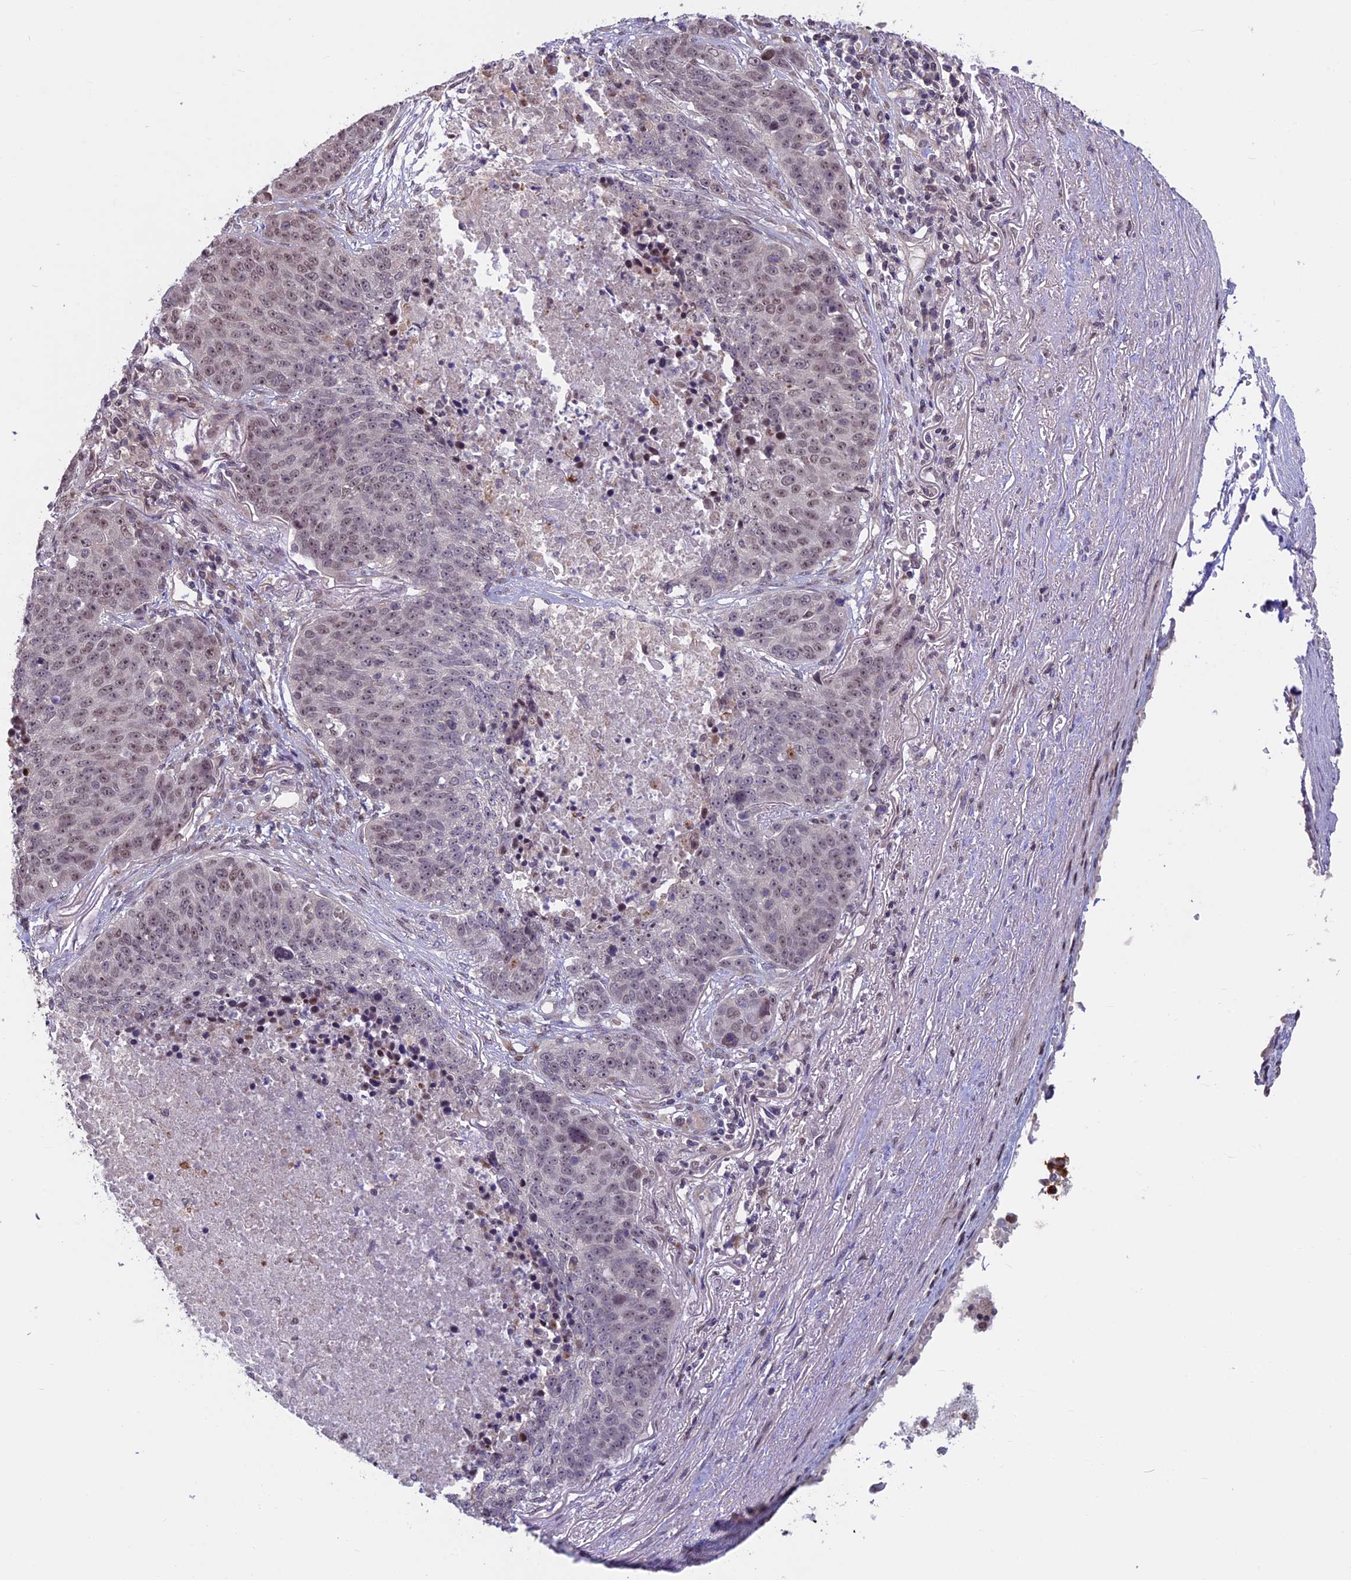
{"staining": {"intensity": "weak", "quantity": ">75%", "location": "nuclear"}, "tissue": "lung cancer", "cell_type": "Tumor cells", "image_type": "cancer", "snomed": [{"axis": "morphology", "description": "Normal tissue, NOS"}, {"axis": "morphology", "description": "Squamous cell carcinoma, NOS"}, {"axis": "topography", "description": "Lymph node"}, {"axis": "topography", "description": "Lung"}], "caption": "Tumor cells reveal low levels of weak nuclear expression in about >75% of cells in human lung squamous cell carcinoma. The protein is stained brown, and the nuclei are stained in blue (DAB (3,3'-diaminobenzidine) IHC with brightfield microscopy, high magnification).", "gene": "SPIRE1", "patient": {"sex": "male", "age": 66}}